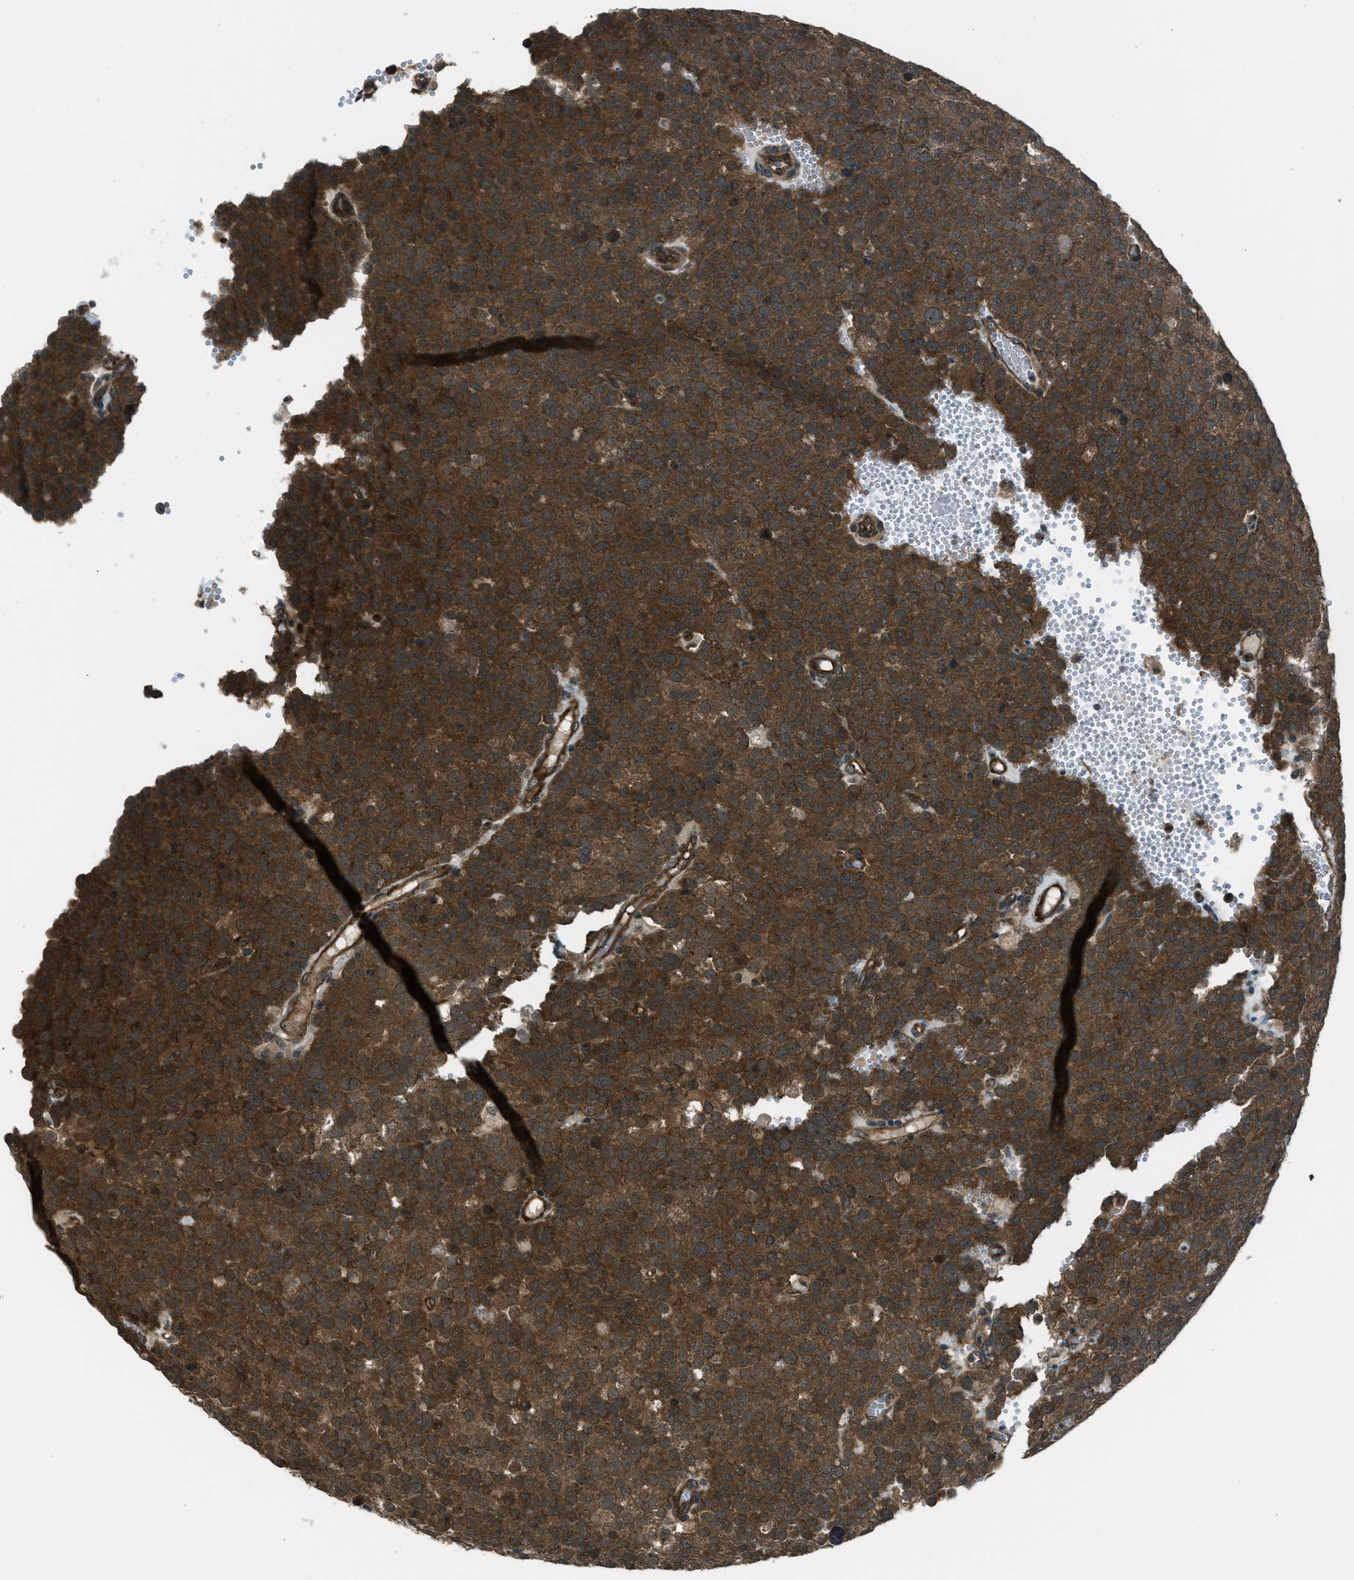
{"staining": {"intensity": "strong", "quantity": ">75%", "location": "cytoplasmic/membranous"}, "tissue": "testis cancer", "cell_type": "Tumor cells", "image_type": "cancer", "snomed": [{"axis": "morphology", "description": "Normal tissue, NOS"}, {"axis": "morphology", "description": "Seminoma, NOS"}, {"axis": "topography", "description": "Testis"}], "caption": "Brown immunohistochemical staining in seminoma (testis) exhibits strong cytoplasmic/membranous expression in approximately >75% of tumor cells. The staining was performed using DAB, with brown indicating positive protein expression. Nuclei are stained blue with hematoxylin.", "gene": "ASAP2", "patient": {"sex": "male", "age": 71}}